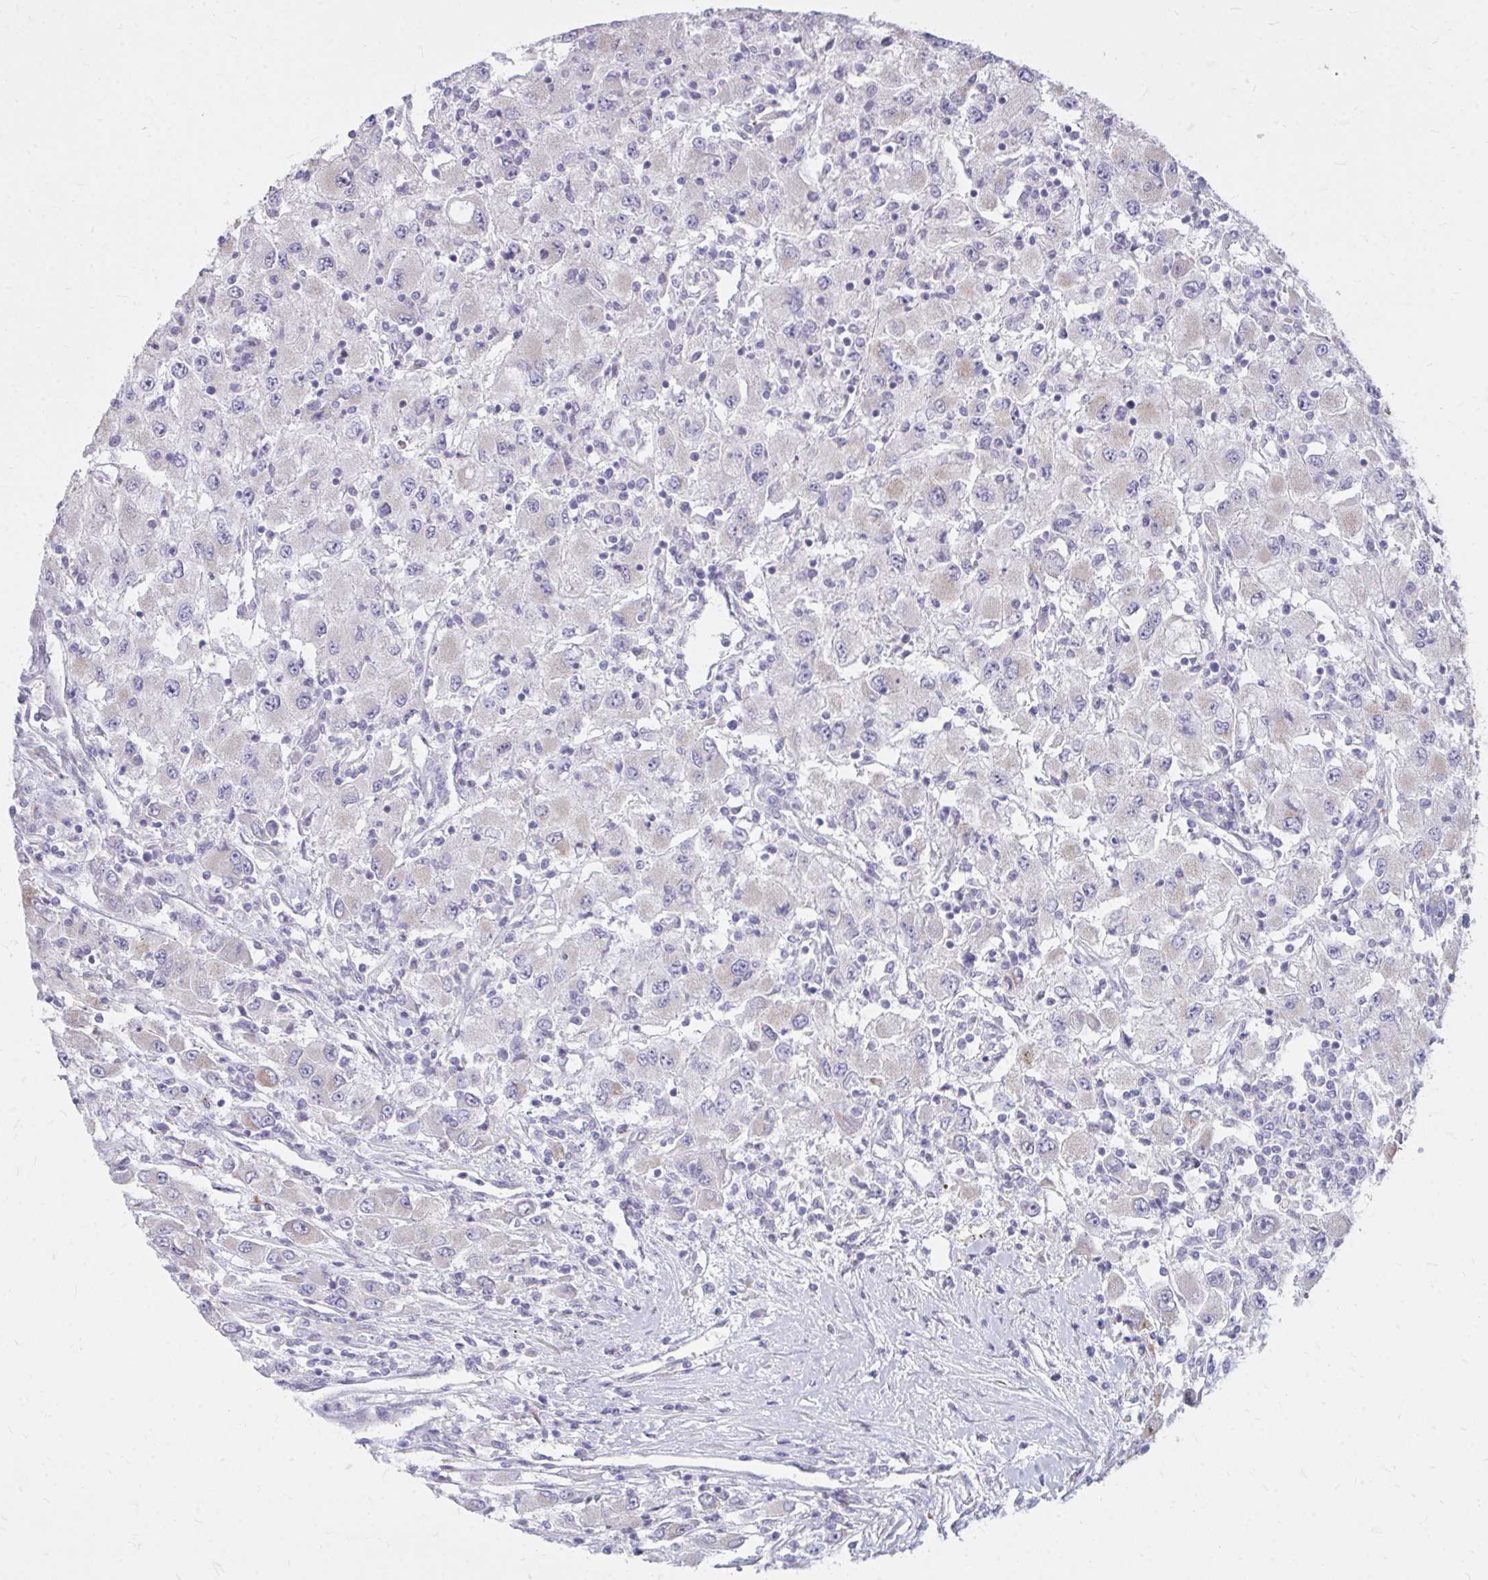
{"staining": {"intensity": "negative", "quantity": "none", "location": "none"}, "tissue": "renal cancer", "cell_type": "Tumor cells", "image_type": "cancer", "snomed": [{"axis": "morphology", "description": "Adenocarcinoma, NOS"}, {"axis": "topography", "description": "Kidney"}], "caption": "This is an IHC histopathology image of human renal adenocarcinoma. There is no positivity in tumor cells.", "gene": "RAB6B", "patient": {"sex": "female", "age": 67}}